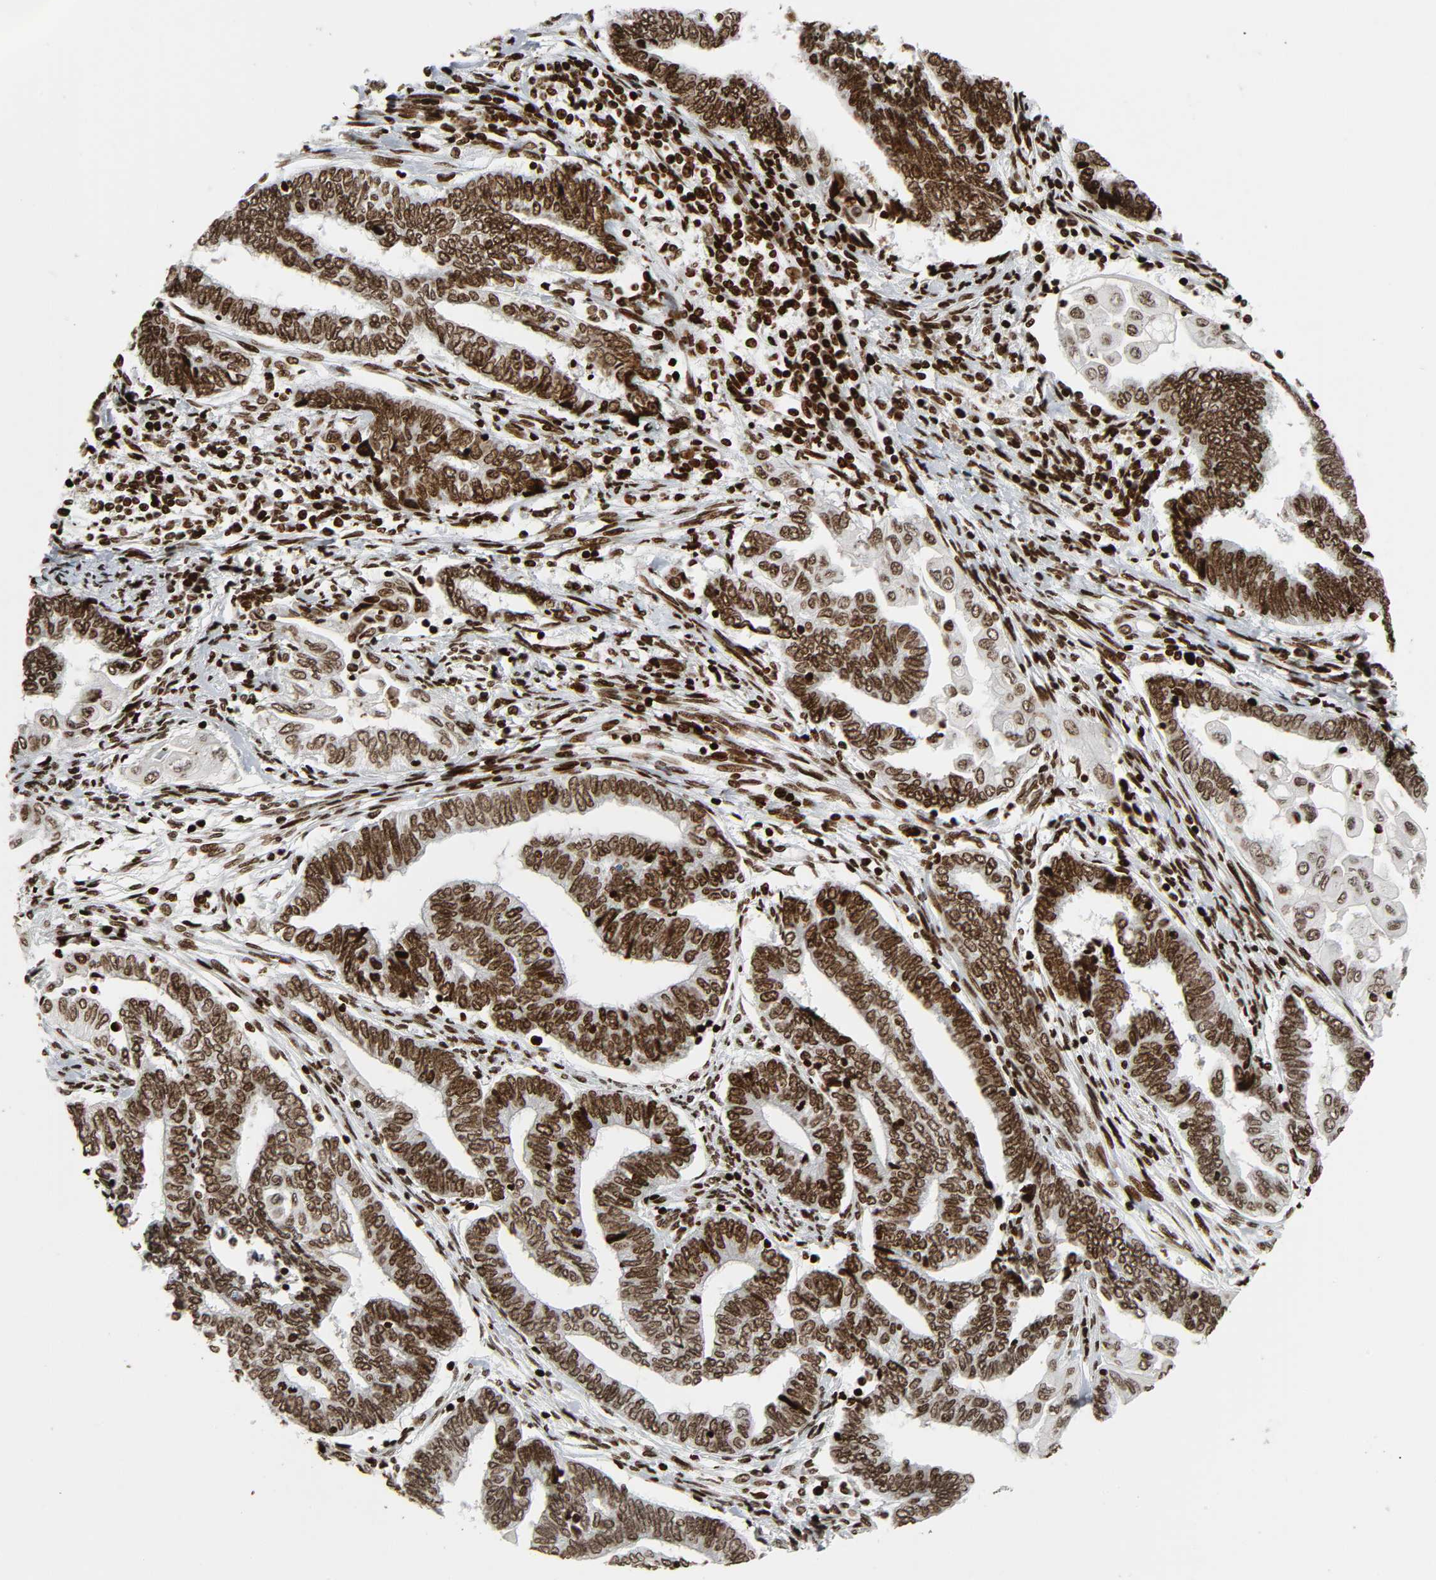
{"staining": {"intensity": "strong", "quantity": ">75%", "location": "nuclear"}, "tissue": "endometrial cancer", "cell_type": "Tumor cells", "image_type": "cancer", "snomed": [{"axis": "morphology", "description": "Adenocarcinoma, NOS"}, {"axis": "topography", "description": "Uterus"}, {"axis": "topography", "description": "Endometrium"}], "caption": "Endometrial cancer (adenocarcinoma) stained with a protein marker reveals strong staining in tumor cells.", "gene": "RXRA", "patient": {"sex": "female", "age": 70}}